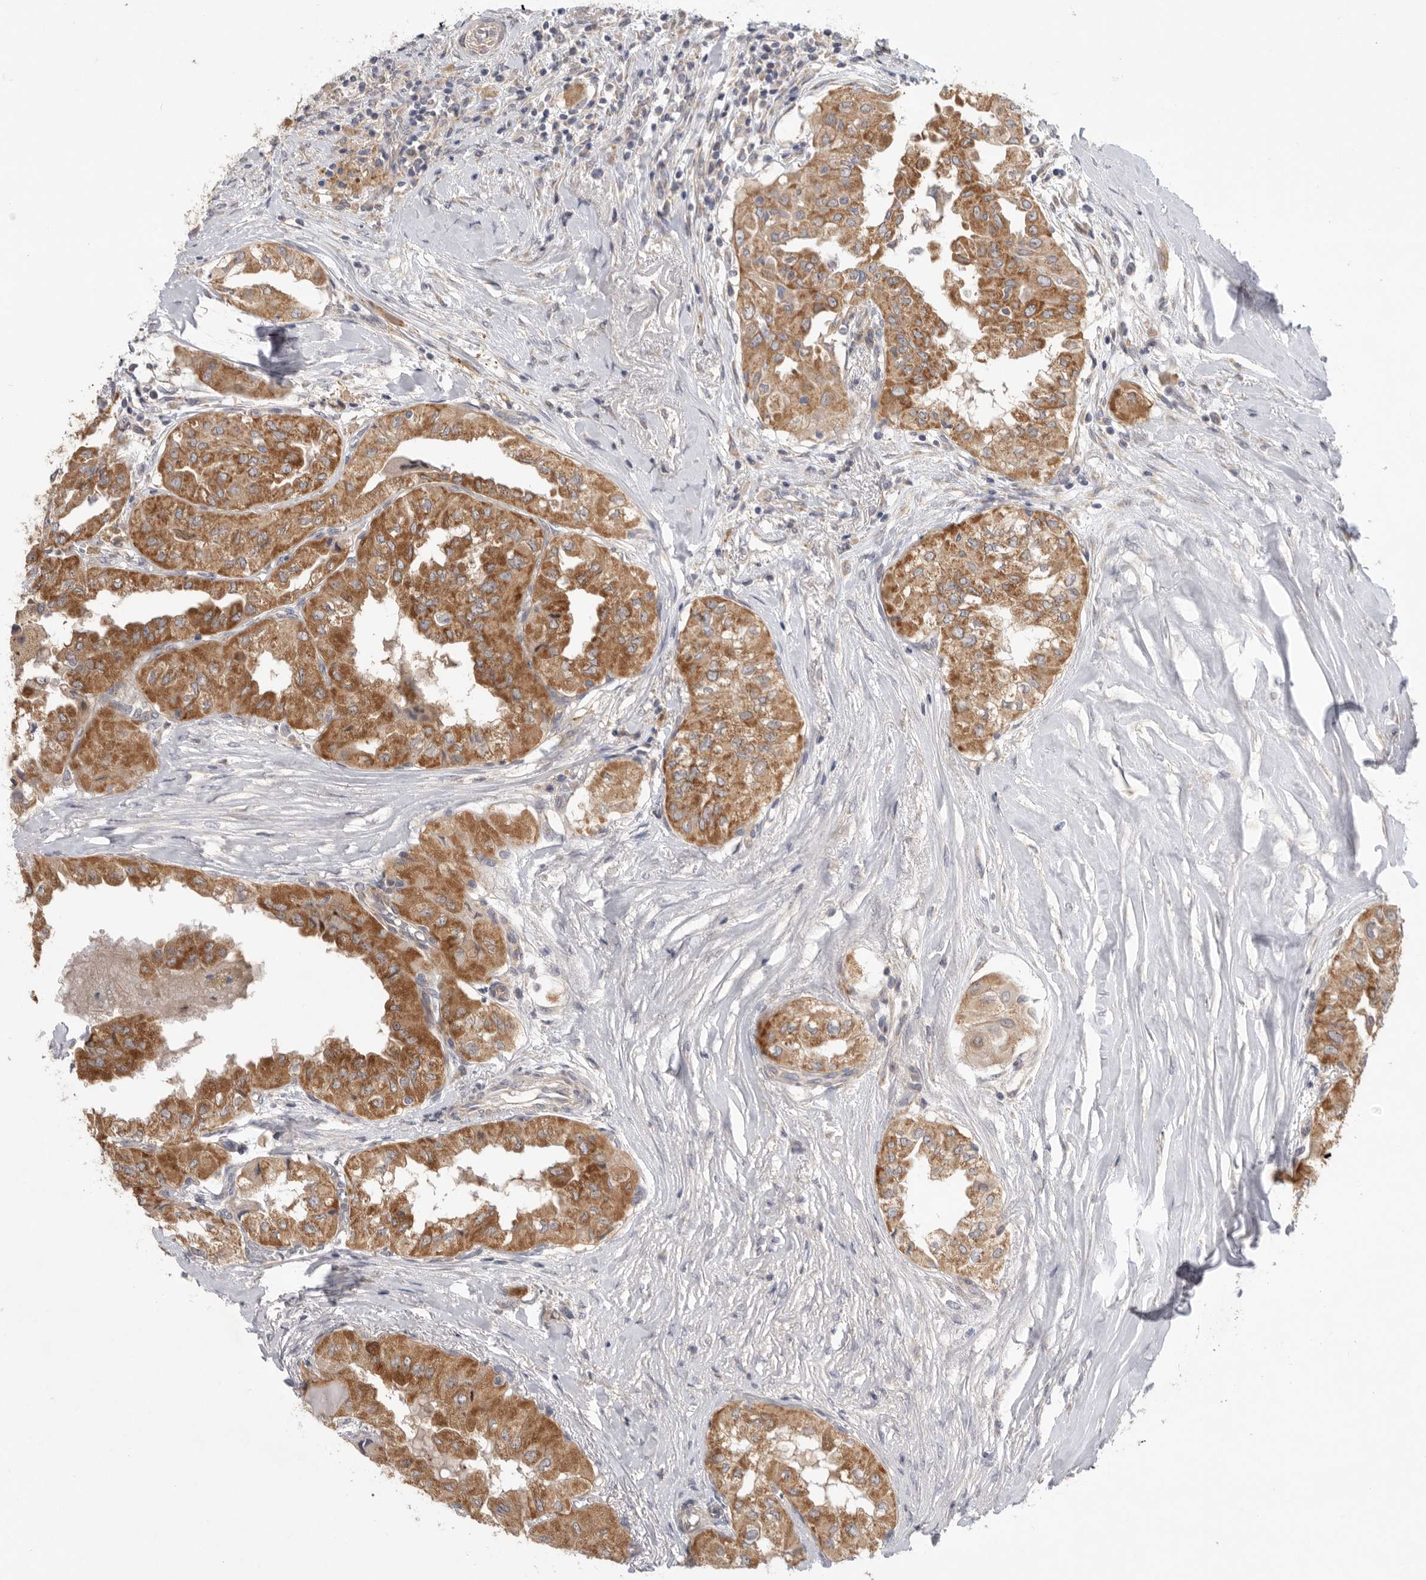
{"staining": {"intensity": "moderate", "quantity": ">75%", "location": "cytoplasmic/membranous"}, "tissue": "thyroid cancer", "cell_type": "Tumor cells", "image_type": "cancer", "snomed": [{"axis": "morphology", "description": "Papillary adenocarcinoma, NOS"}, {"axis": "topography", "description": "Thyroid gland"}], "caption": "Thyroid cancer stained with IHC reveals moderate cytoplasmic/membranous expression in about >75% of tumor cells. Immunohistochemistry stains the protein of interest in brown and the nuclei are stained blue.", "gene": "MTFR1L", "patient": {"sex": "female", "age": 59}}